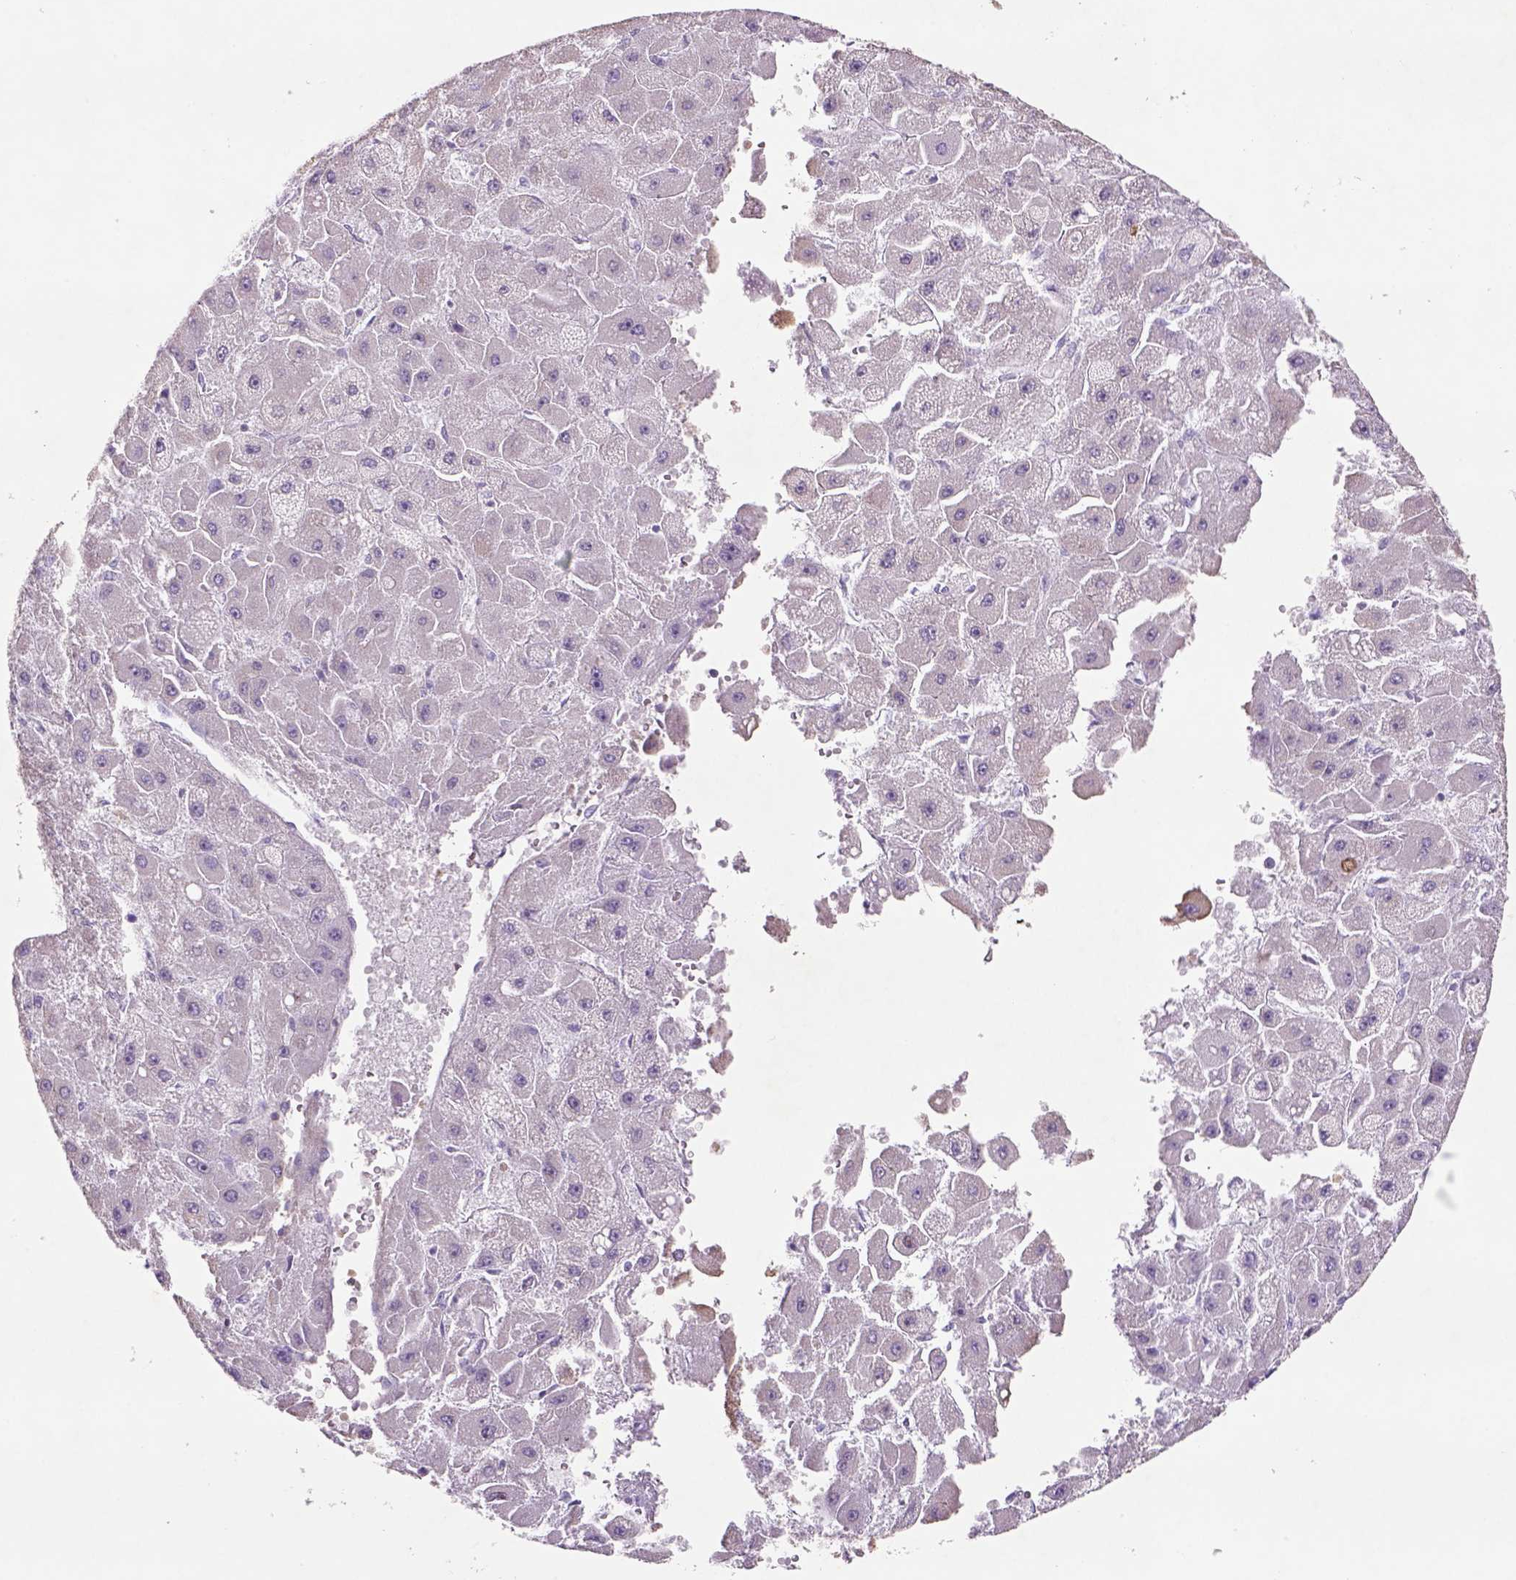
{"staining": {"intensity": "negative", "quantity": "none", "location": "none"}, "tissue": "liver cancer", "cell_type": "Tumor cells", "image_type": "cancer", "snomed": [{"axis": "morphology", "description": "Carcinoma, Hepatocellular, NOS"}, {"axis": "topography", "description": "Liver"}], "caption": "This histopathology image is of liver cancer stained with immunohistochemistry to label a protein in brown with the nuclei are counter-stained blue. There is no expression in tumor cells.", "gene": "NAALAD2", "patient": {"sex": "female", "age": 25}}